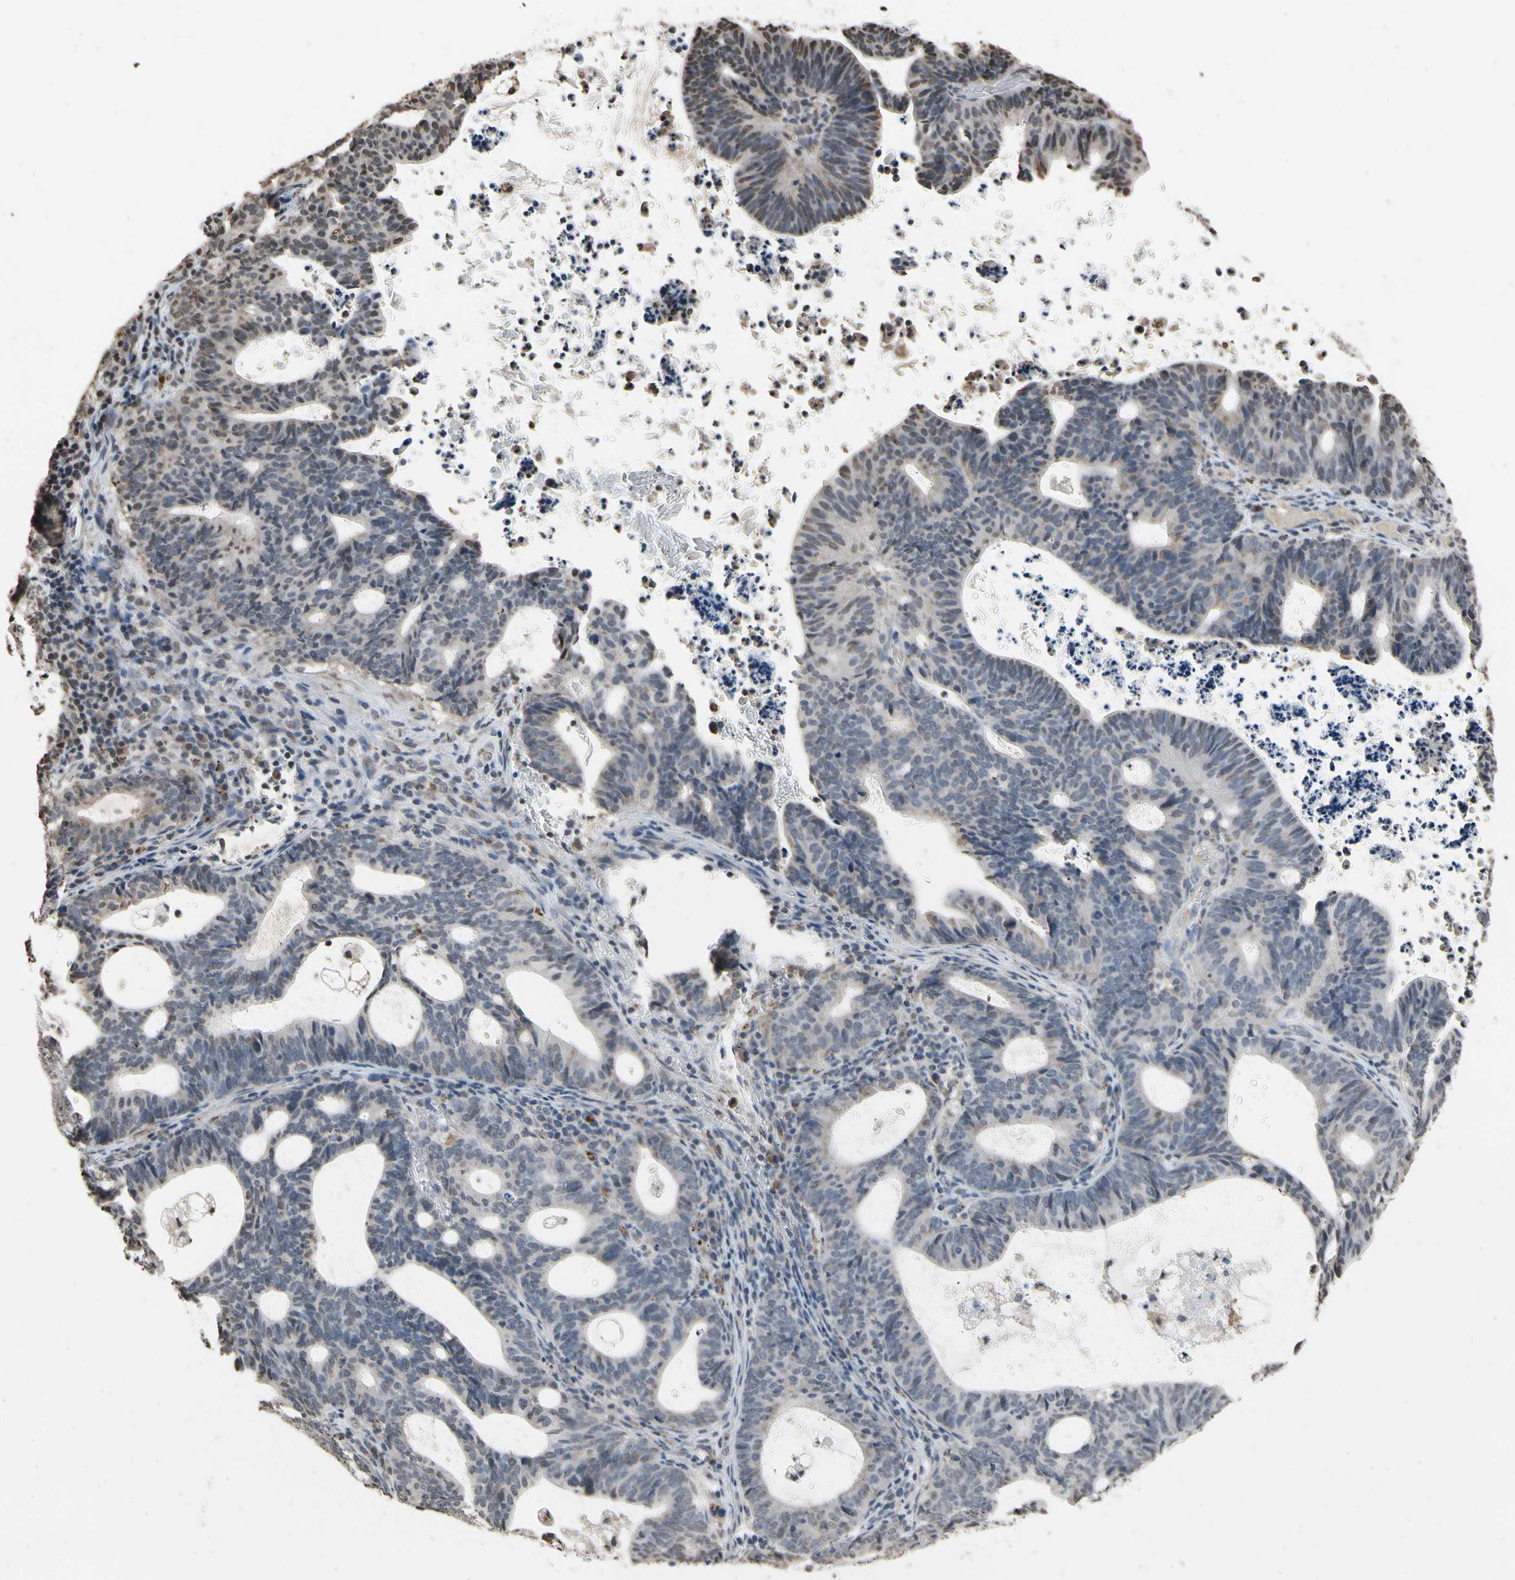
{"staining": {"intensity": "negative", "quantity": "none", "location": "none"}, "tissue": "endometrial cancer", "cell_type": "Tumor cells", "image_type": "cancer", "snomed": [{"axis": "morphology", "description": "Adenocarcinoma, NOS"}, {"axis": "topography", "description": "Uterus"}], "caption": "The immunohistochemistry histopathology image has no significant expression in tumor cells of adenocarcinoma (endometrial) tissue.", "gene": "HIPK2", "patient": {"sex": "female", "age": 83}}